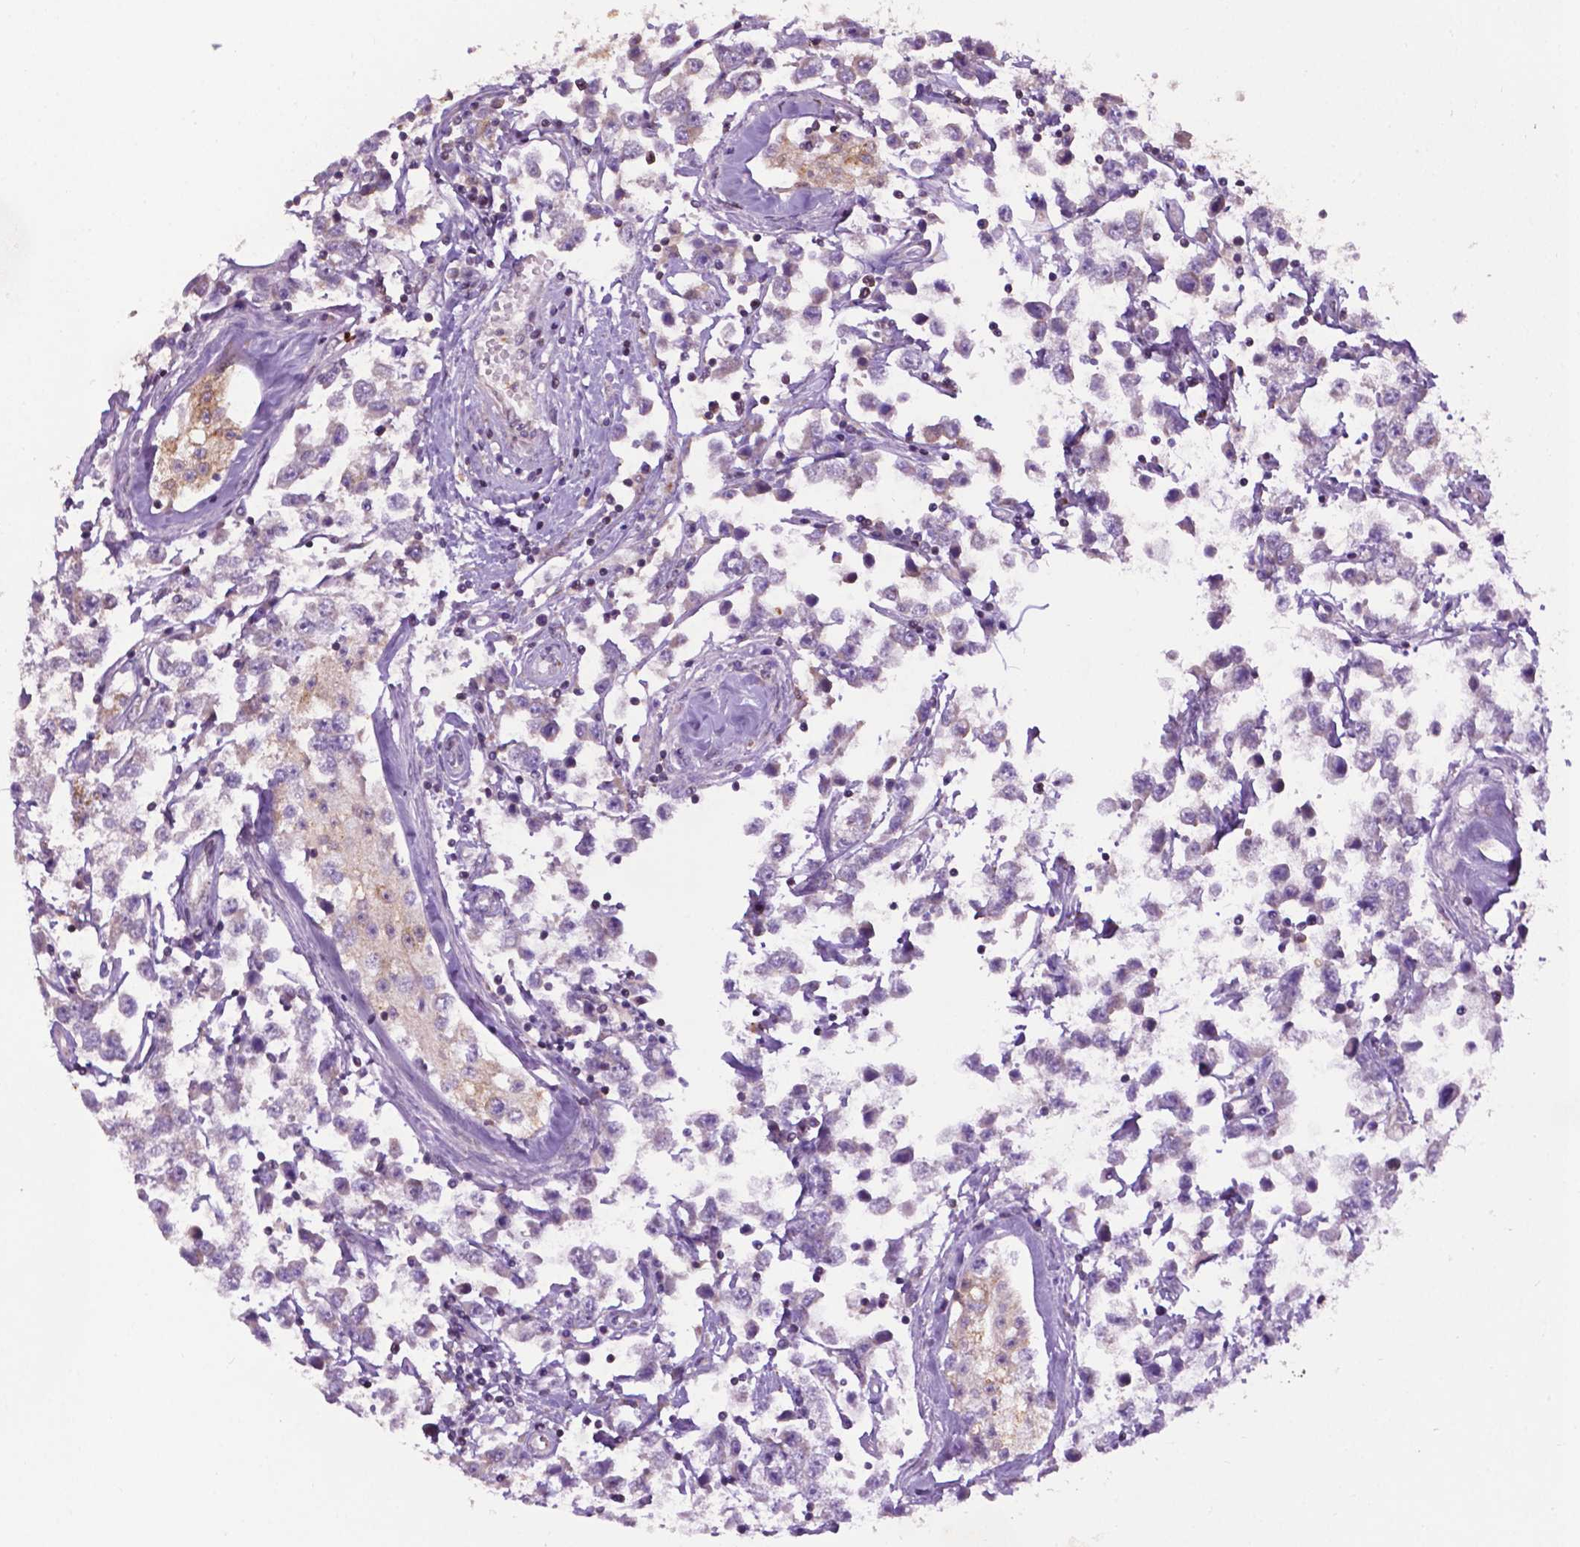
{"staining": {"intensity": "negative", "quantity": "none", "location": "none"}, "tissue": "testis cancer", "cell_type": "Tumor cells", "image_type": "cancer", "snomed": [{"axis": "morphology", "description": "Seminoma, NOS"}, {"axis": "topography", "description": "Testis"}], "caption": "Immunohistochemistry (IHC) of human seminoma (testis) reveals no staining in tumor cells.", "gene": "SPNS2", "patient": {"sex": "male", "age": 34}}